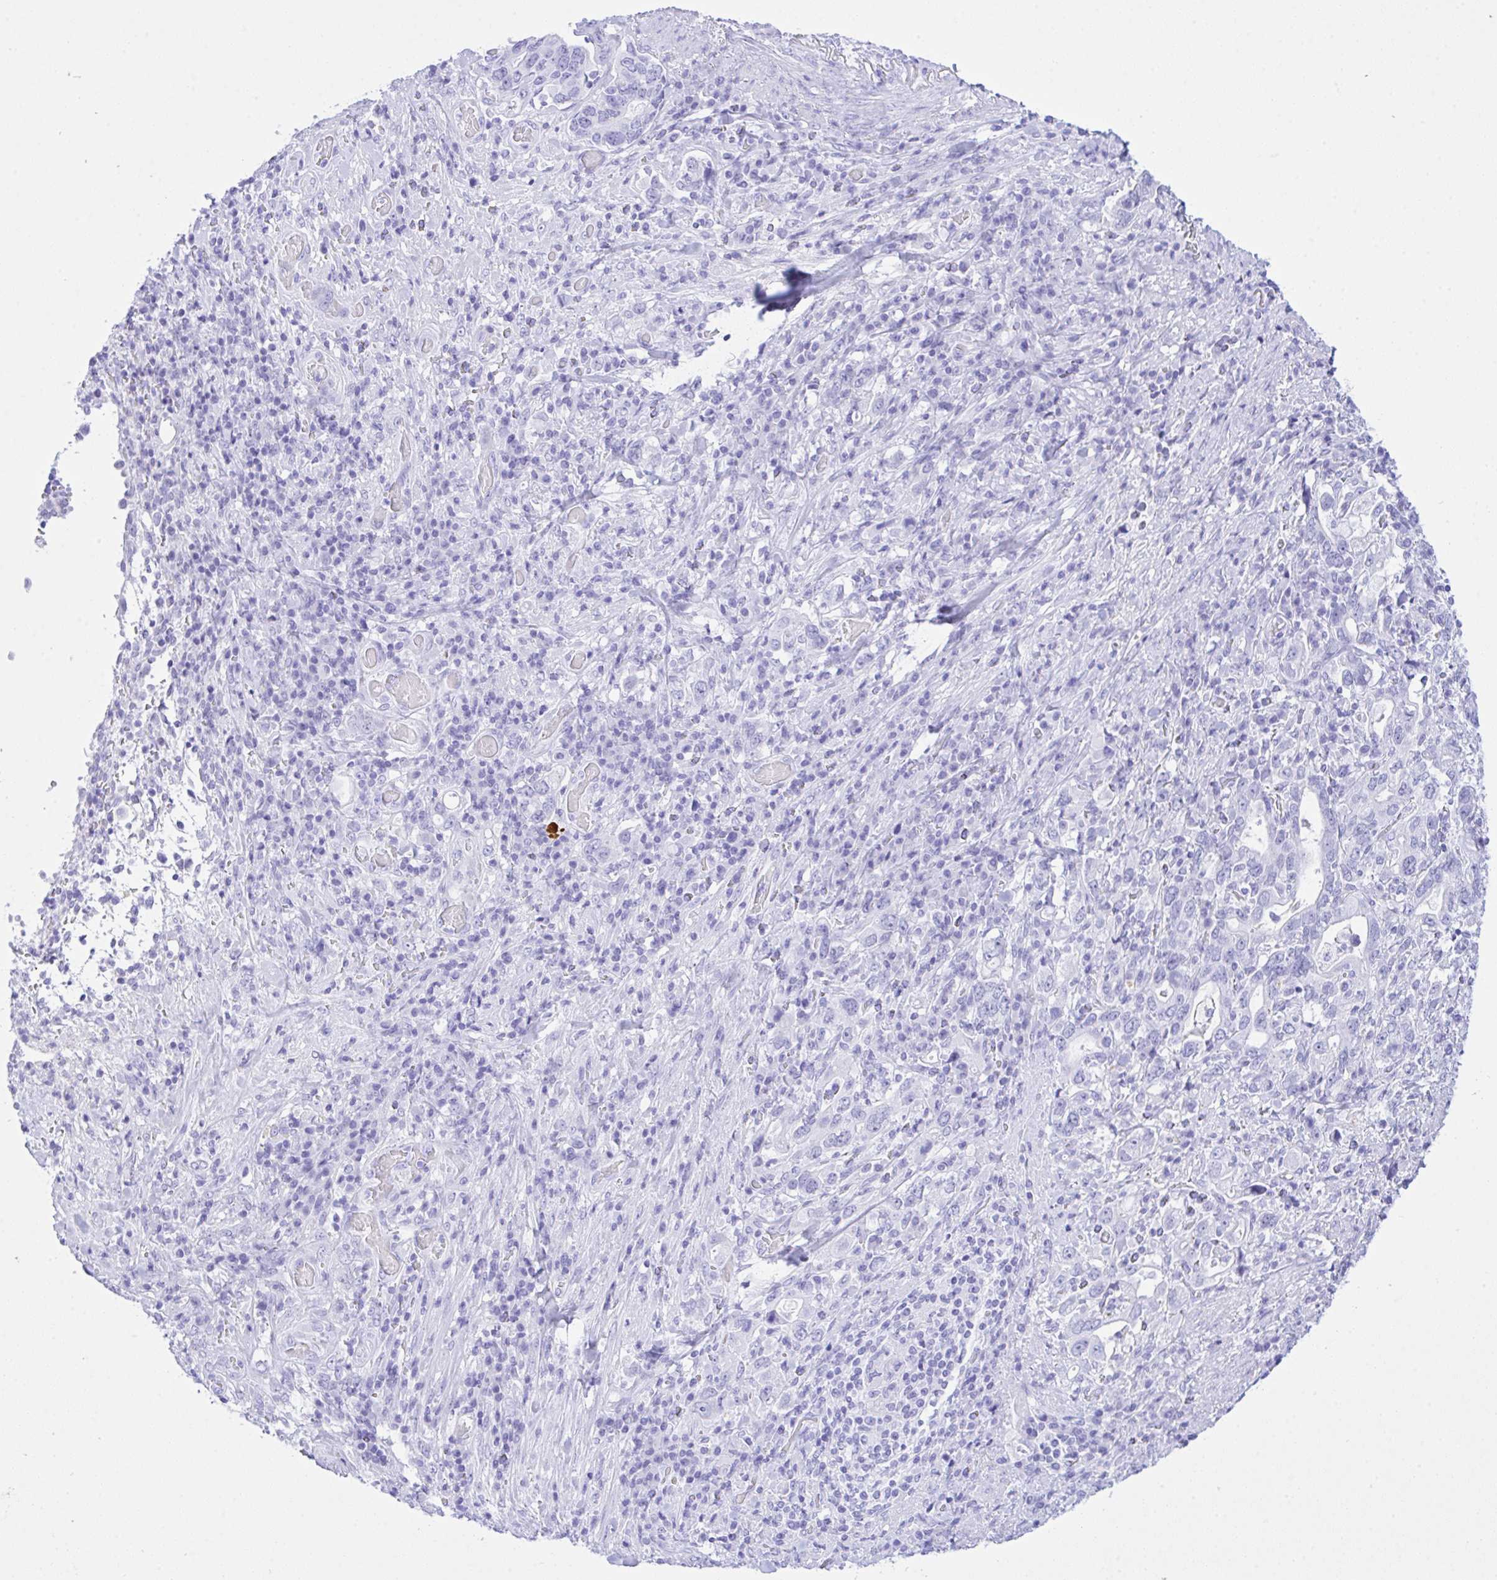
{"staining": {"intensity": "negative", "quantity": "none", "location": "none"}, "tissue": "stomach cancer", "cell_type": "Tumor cells", "image_type": "cancer", "snomed": [{"axis": "morphology", "description": "Adenocarcinoma, NOS"}, {"axis": "topography", "description": "Stomach, upper"}, {"axis": "topography", "description": "Stomach"}], "caption": "High power microscopy photomicrograph of an immunohistochemistry histopathology image of adenocarcinoma (stomach), revealing no significant expression in tumor cells. (DAB (3,3'-diaminobenzidine) immunohistochemistry (IHC), high magnification).", "gene": "SELENOV", "patient": {"sex": "male", "age": 62}}